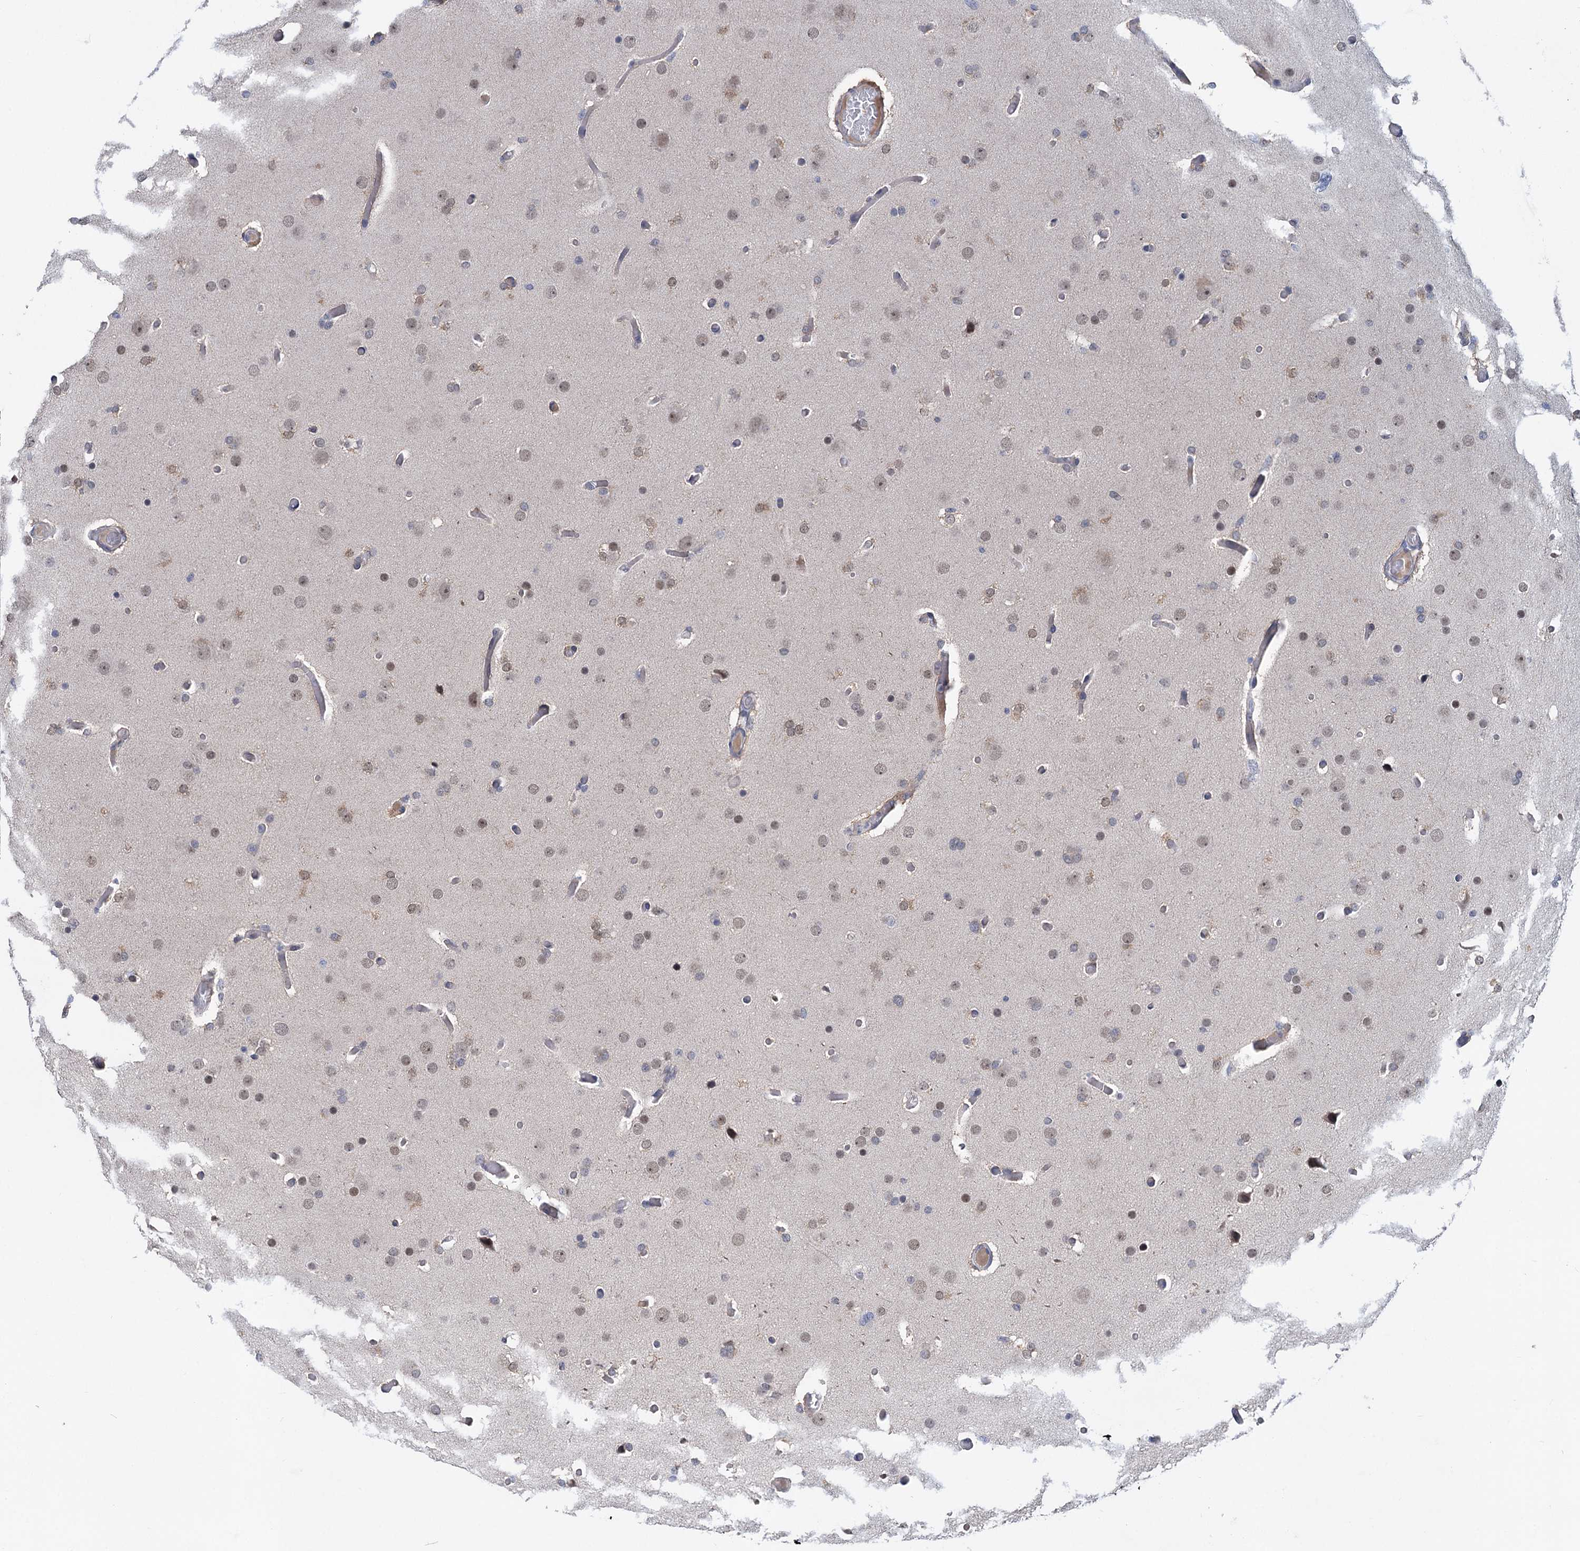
{"staining": {"intensity": "moderate", "quantity": "<25%", "location": "nuclear"}, "tissue": "glioma", "cell_type": "Tumor cells", "image_type": "cancer", "snomed": [{"axis": "morphology", "description": "Glioma, malignant, High grade"}, {"axis": "topography", "description": "Cerebral cortex"}], "caption": "Human glioma stained for a protein (brown) displays moderate nuclear positive positivity in about <25% of tumor cells.", "gene": "TTC17", "patient": {"sex": "female", "age": 36}}